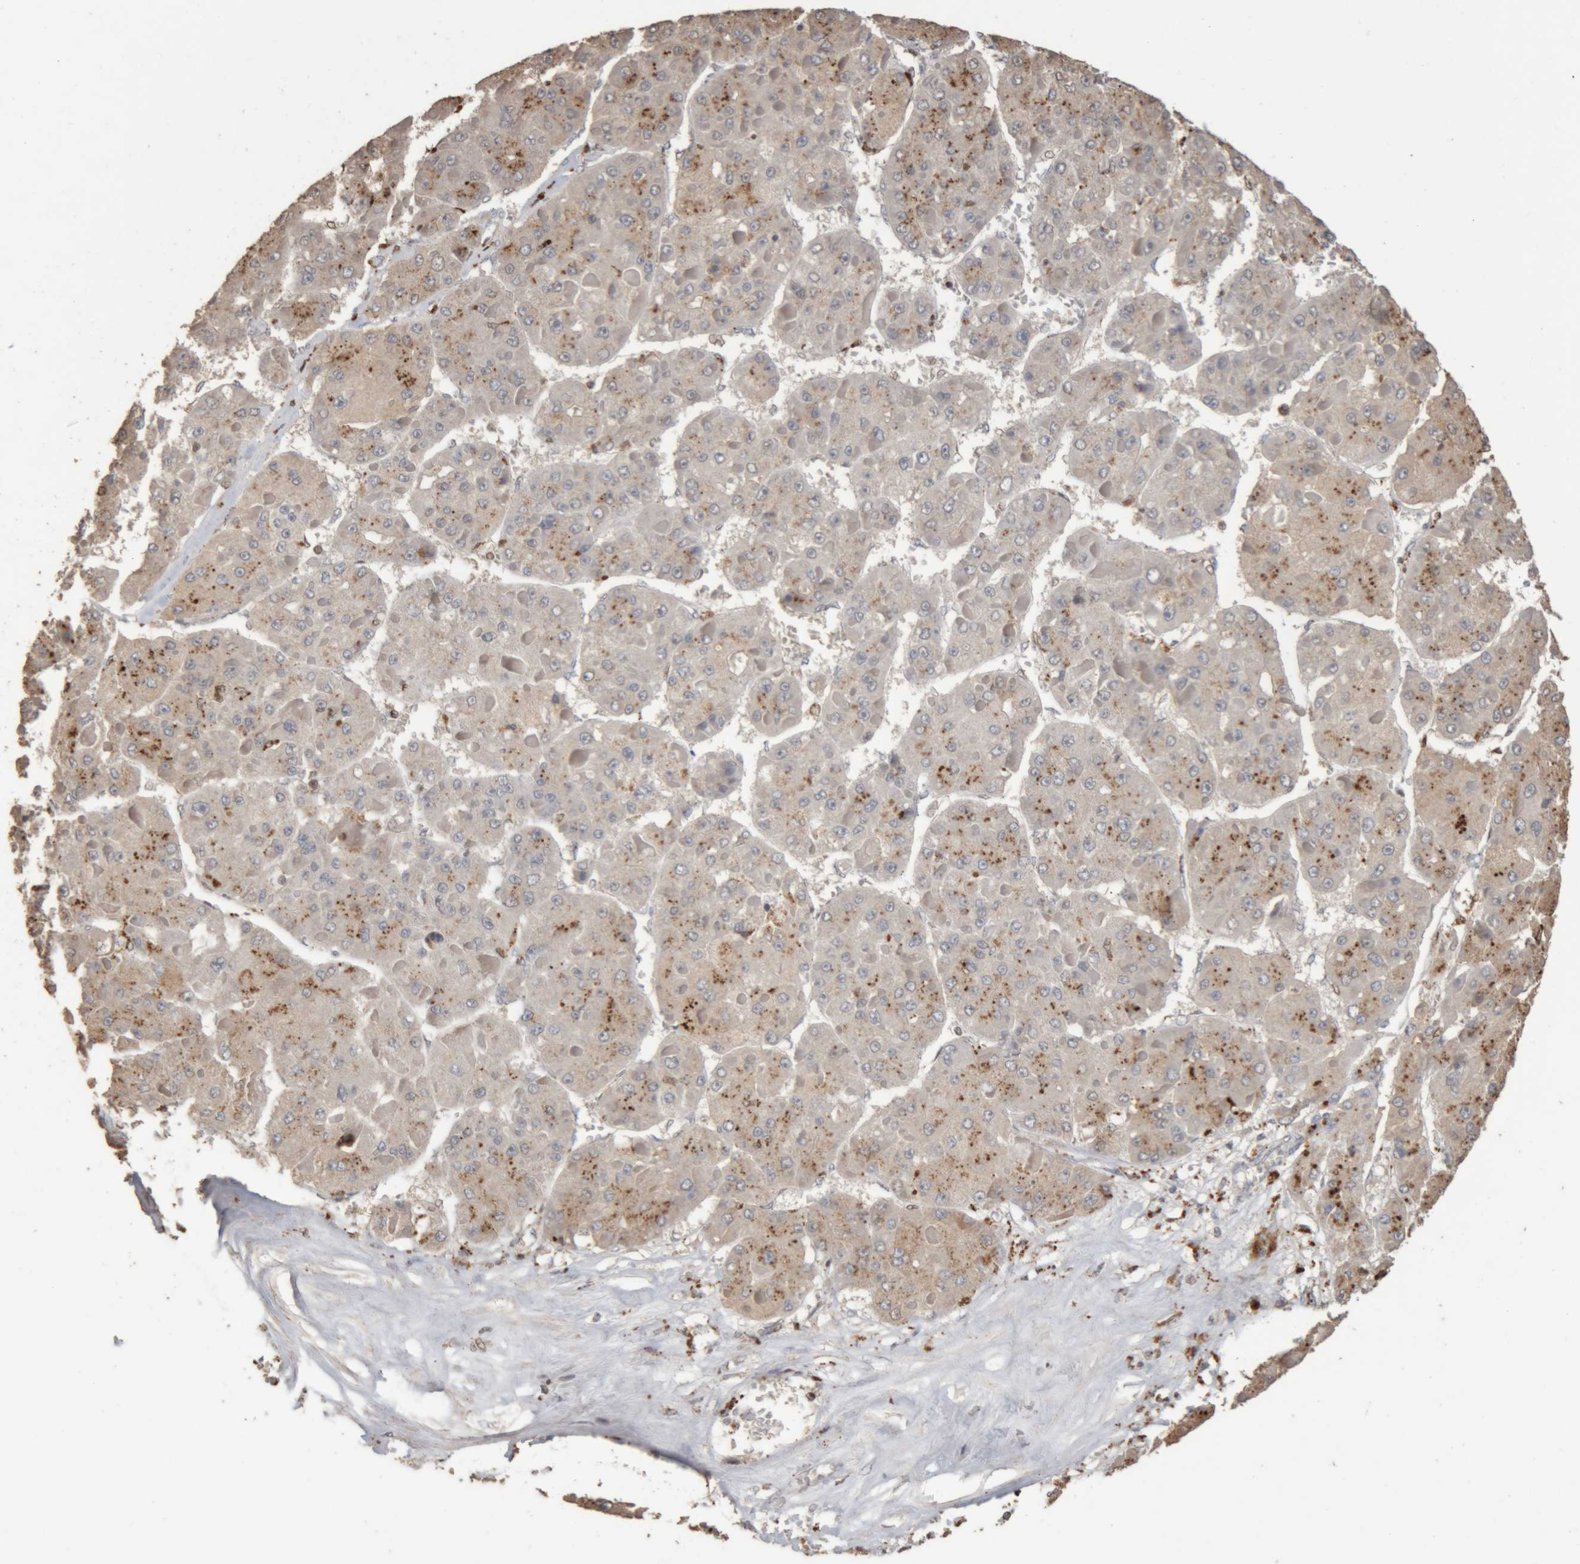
{"staining": {"intensity": "moderate", "quantity": "<25%", "location": "cytoplasmic/membranous"}, "tissue": "liver cancer", "cell_type": "Tumor cells", "image_type": "cancer", "snomed": [{"axis": "morphology", "description": "Carcinoma, Hepatocellular, NOS"}, {"axis": "topography", "description": "Liver"}], "caption": "The histopathology image demonstrates a brown stain indicating the presence of a protein in the cytoplasmic/membranous of tumor cells in hepatocellular carcinoma (liver).", "gene": "ARSA", "patient": {"sex": "female", "age": 73}}